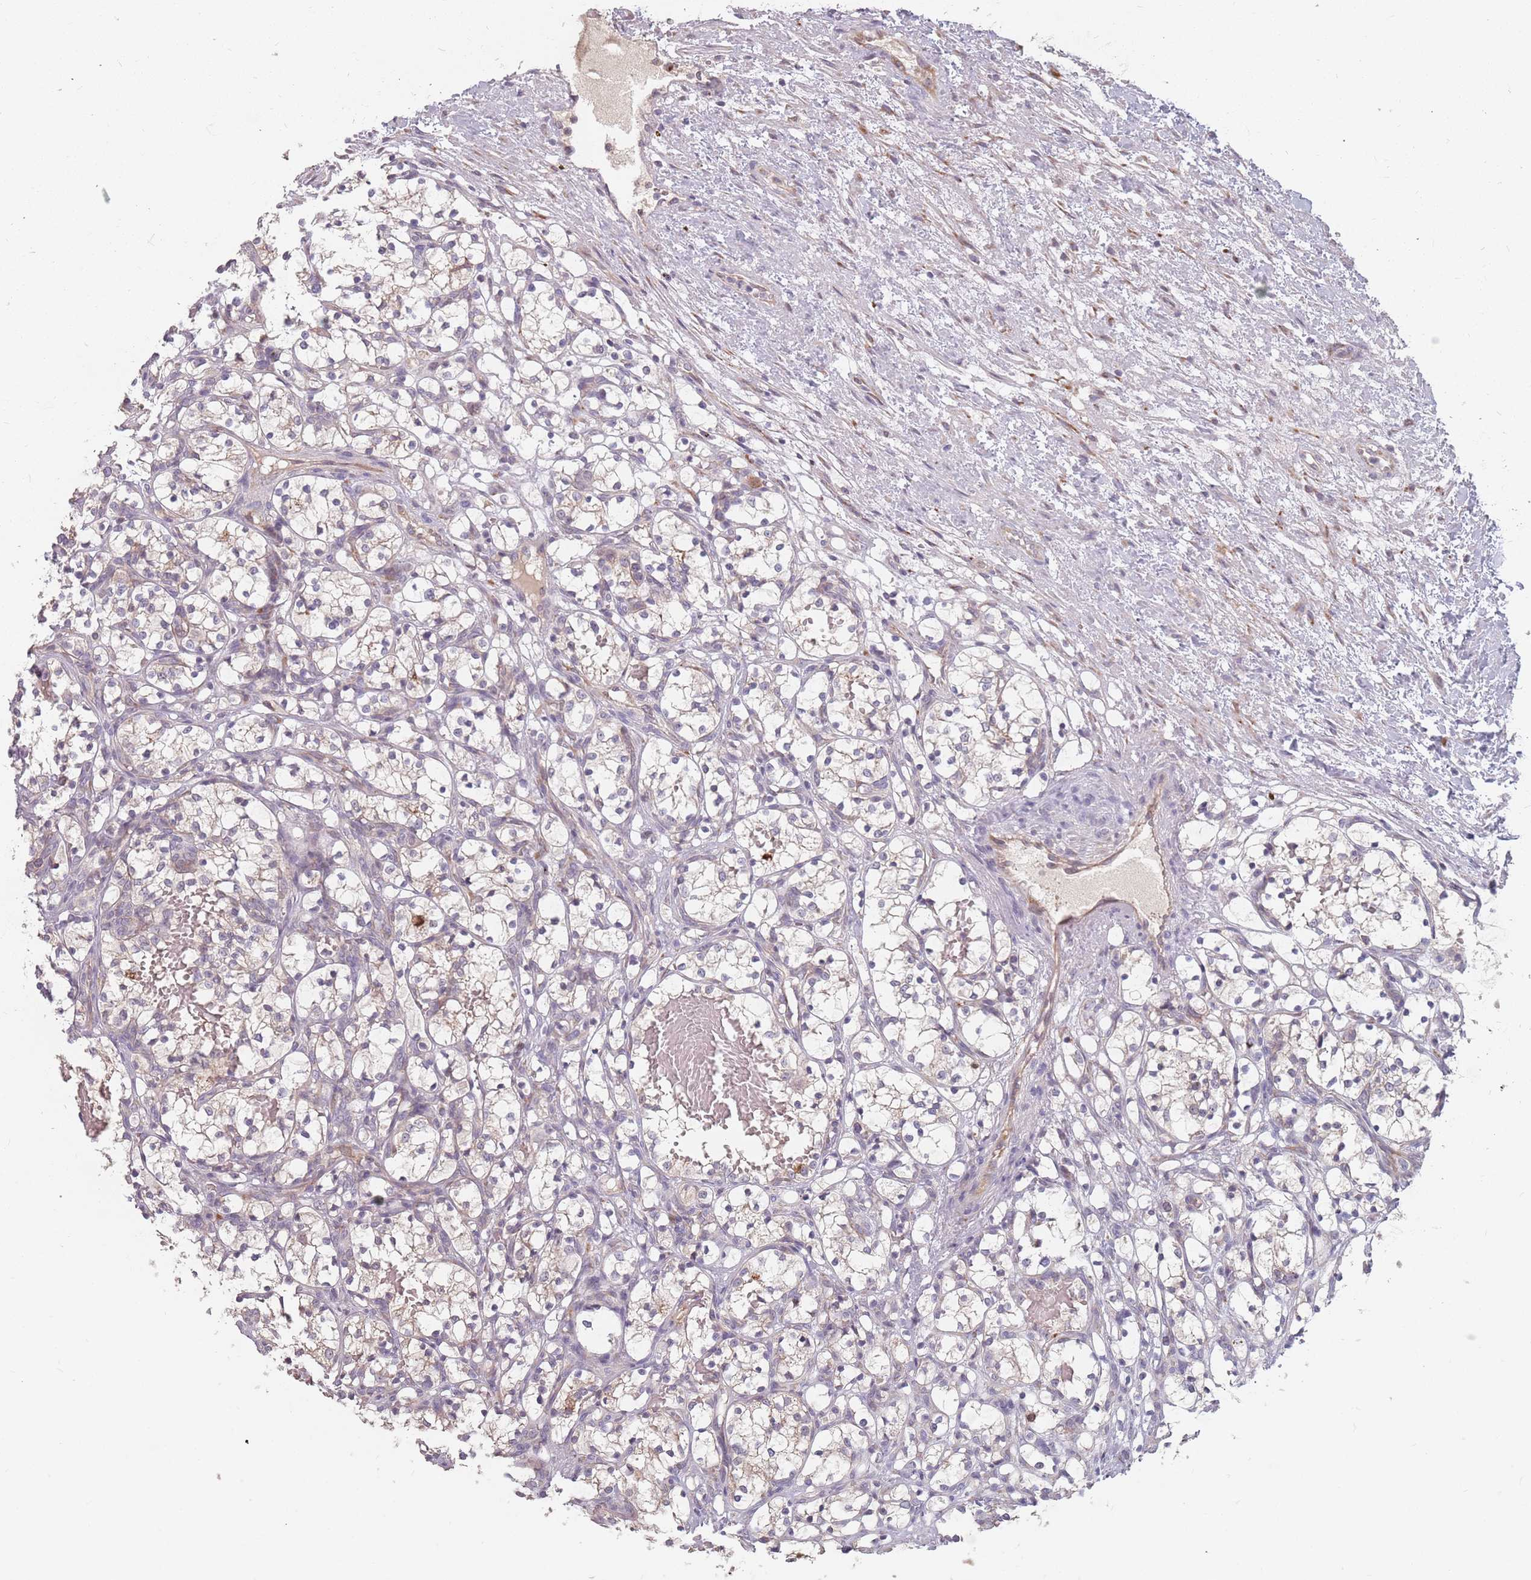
{"staining": {"intensity": "negative", "quantity": "none", "location": "none"}, "tissue": "renal cancer", "cell_type": "Tumor cells", "image_type": "cancer", "snomed": [{"axis": "morphology", "description": "Adenocarcinoma, NOS"}, {"axis": "topography", "description": "Kidney"}], "caption": "DAB immunohistochemical staining of human renal cancer (adenocarcinoma) displays no significant staining in tumor cells.", "gene": "ADAL", "patient": {"sex": "female", "age": 69}}